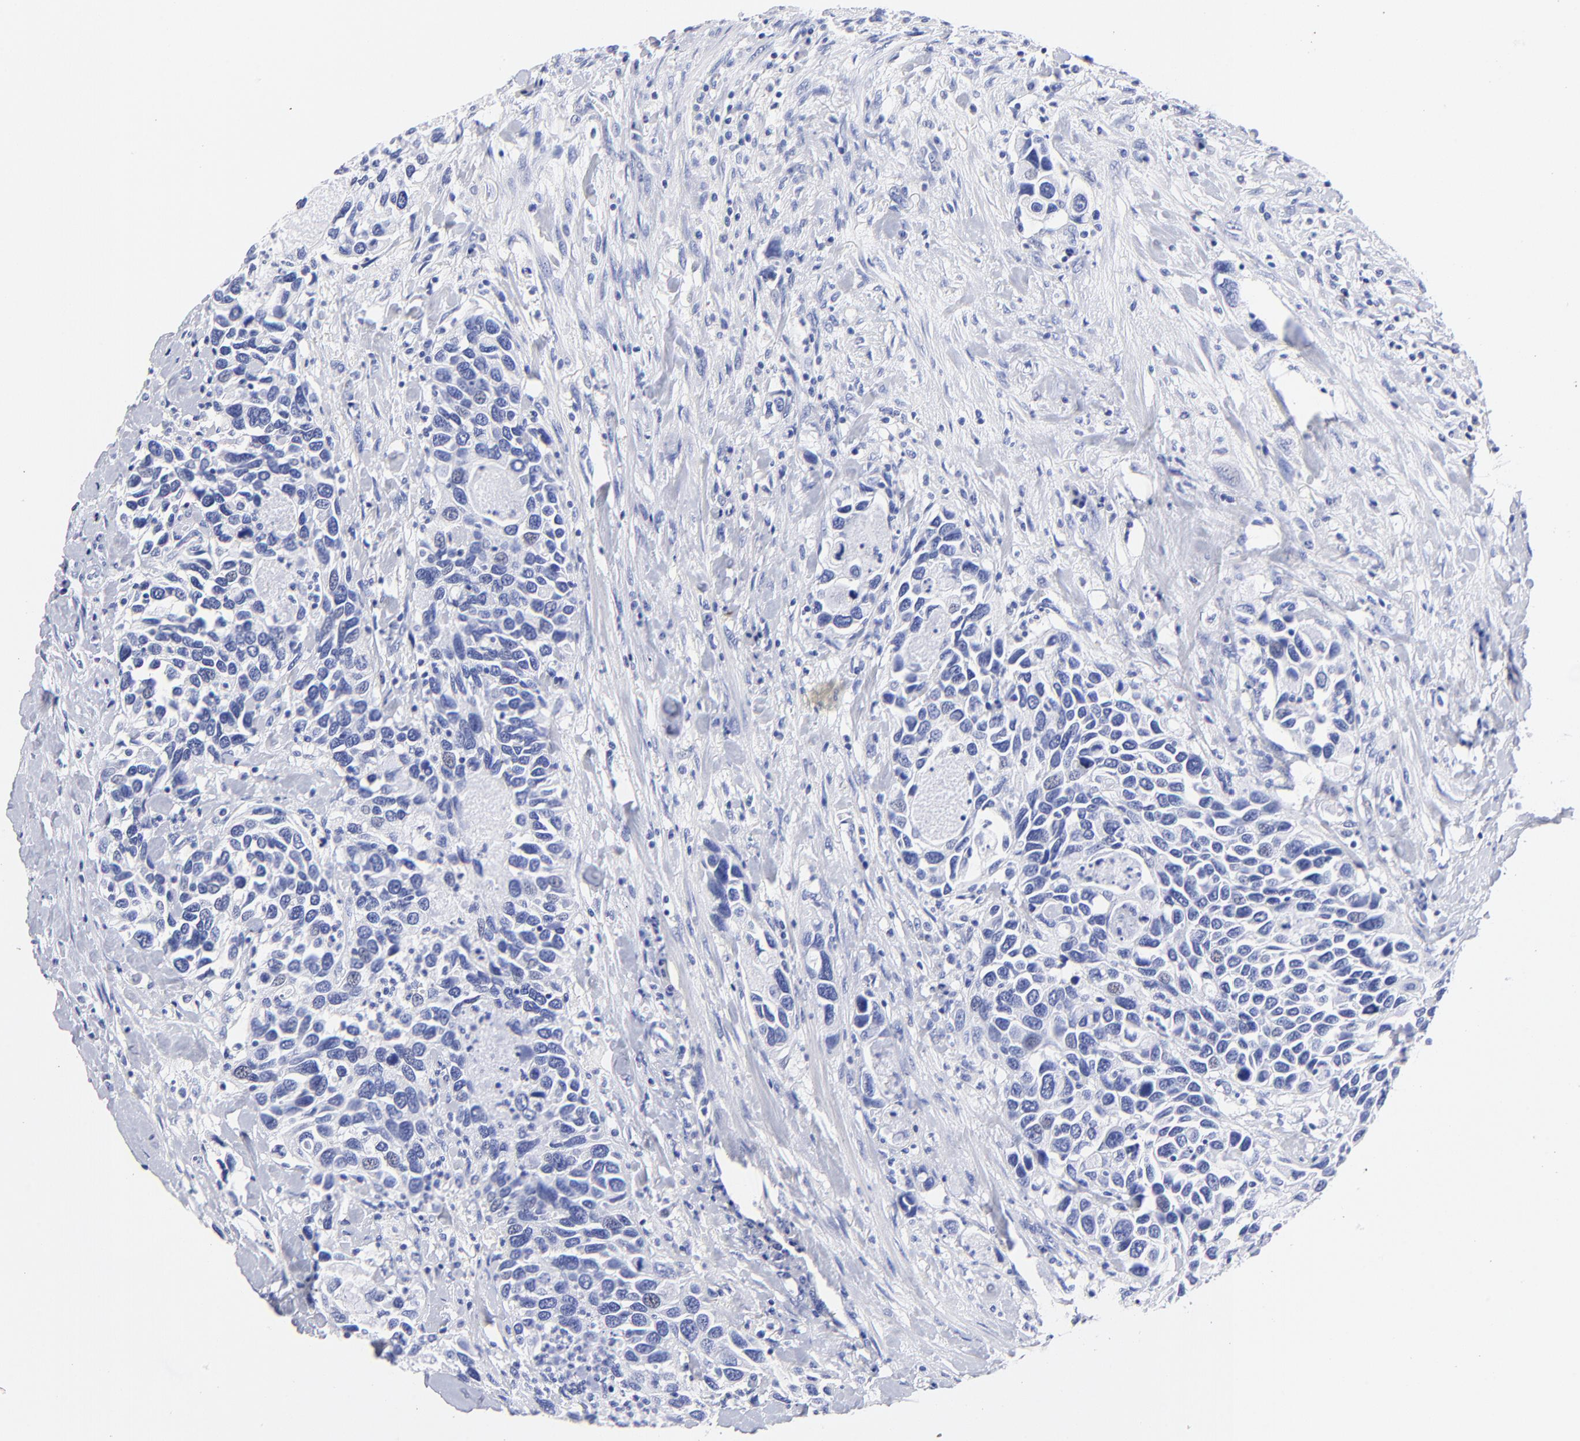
{"staining": {"intensity": "negative", "quantity": "none", "location": "none"}, "tissue": "urothelial cancer", "cell_type": "Tumor cells", "image_type": "cancer", "snomed": [{"axis": "morphology", "description": "Urothelial carcinoma, High grade"}, {"axis": "topography", "description": "Urinary bladder"}], "caption": "Immunohistochemical staining of high-grade urothelial carcinoma displays no significant positivity in tumor cells.", "gene": "HORMAD2", "patient": {"sex": "male", "age": 66}}